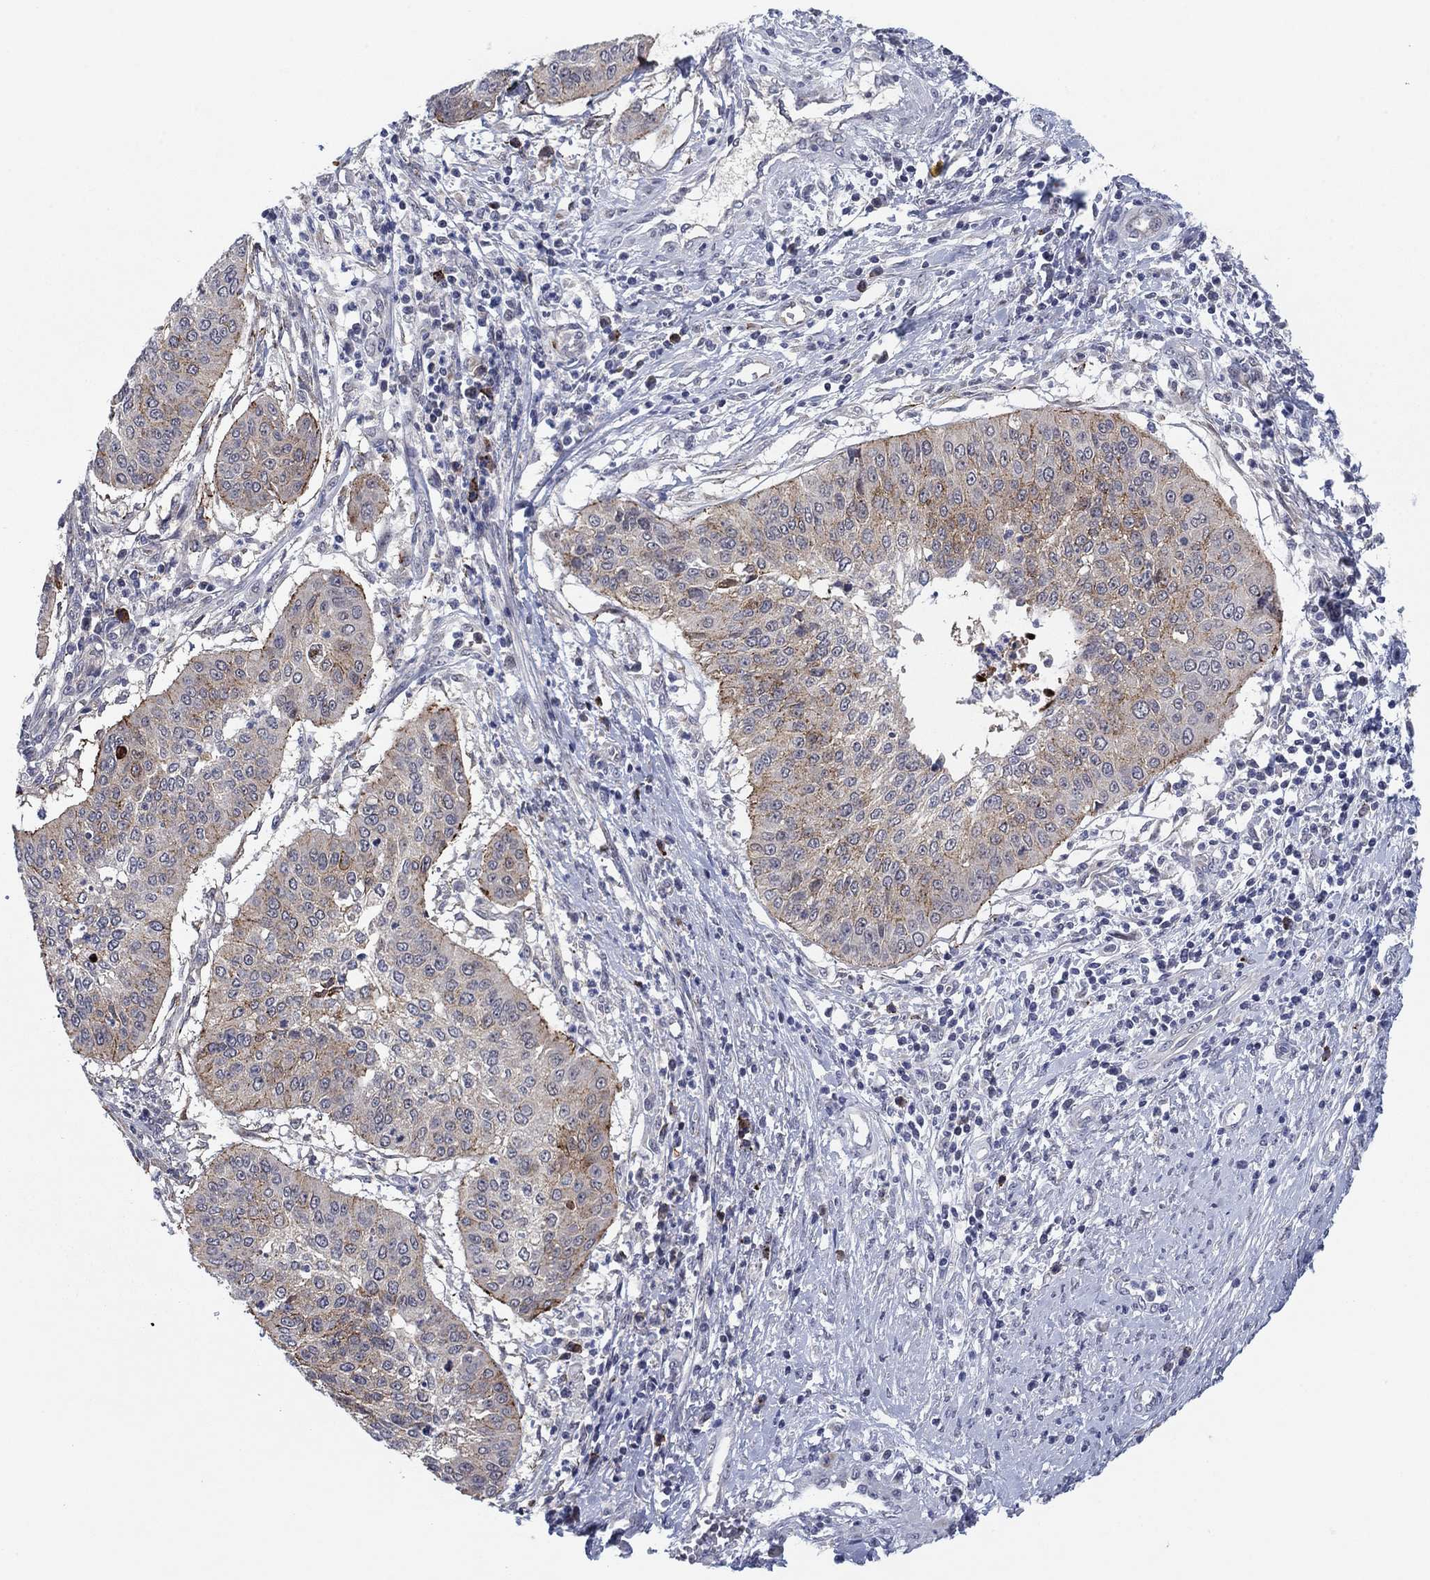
{"staining": {"intensity": "strong", "quantity": "<25%", "location": "cytoplasmic/membranous"}, "tissue": "cervical cancer", "cell_type": "Tumor cells", "image_type": "cancer", "snomed": [{"axis": "morphology", "description": "Normal tissue, NOS"}, {"axis": "morphology", "description": "Squamous cell carcinoma, NOS"}, {"axis": "topography", "description": "Cervix"}], "caption": "Squamous cell carcinoma (cervical) was stained to show a protein in brown. There is medium levels of strong cytoplasmic/membranous positivity in about <25% of tumor cells. The protein is shown in brown color, while the nuclei are stained blue.", "gene": "SDC1", "patient": {"sex": "female", "age": 39}}